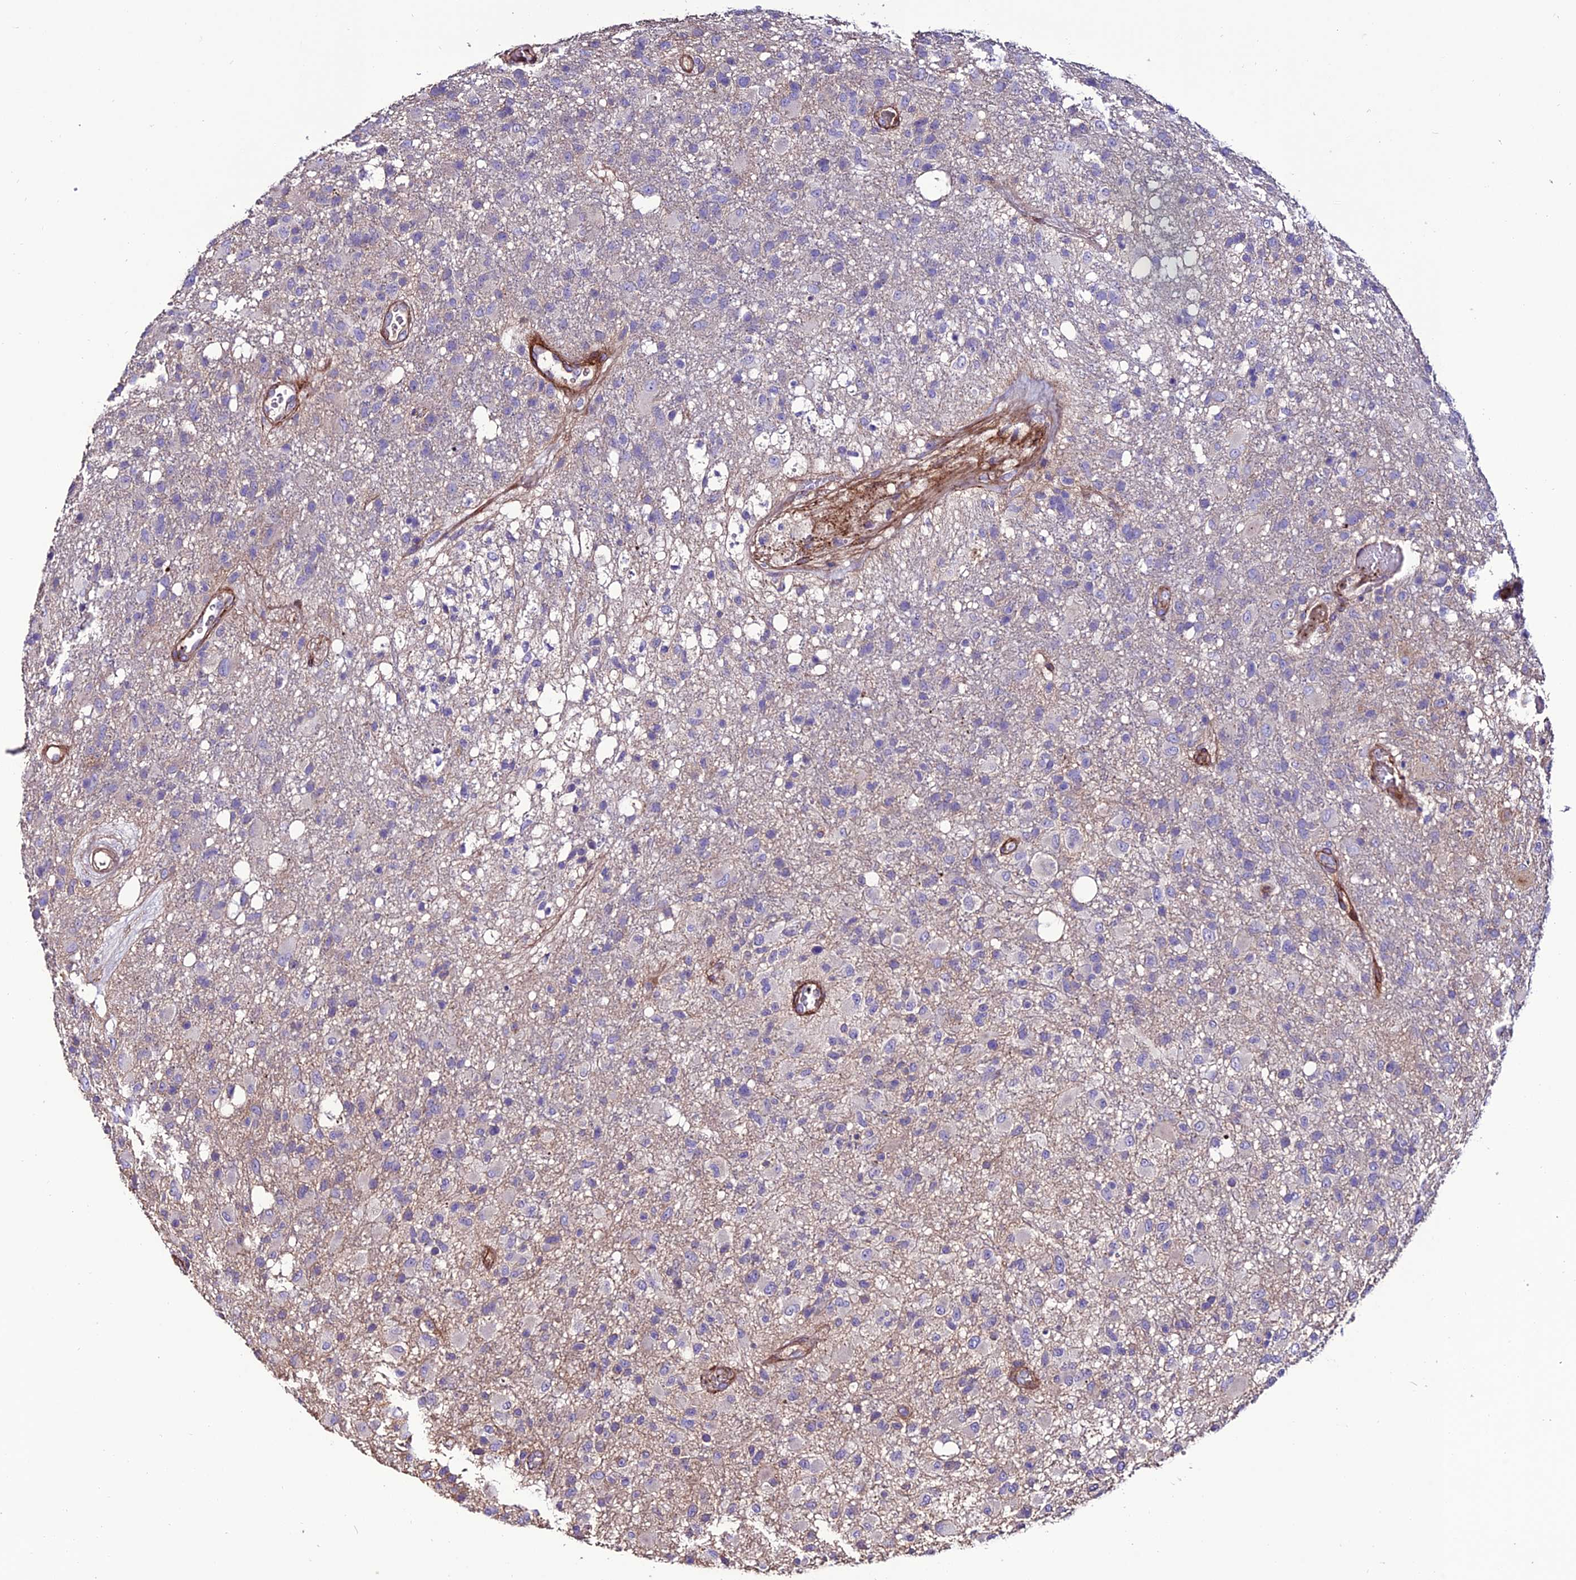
{"staining": {"intensity": "negative", "quantity": "none", "location": "none"}, "tissue": "glioma", "cell_type": "Tumor cells", "image_type": "cancer", "snomed": [{"axis": "morphology", "description": "Glioma, malignant, High grade"}, {"axis": "topography", "description": "Brain"}], "caption": "Immunohistochemical staining of glioma shows no significant expression in tumor cells.", "gene": "REX1BD", "patient": {"sex": "female", "age": 74}}